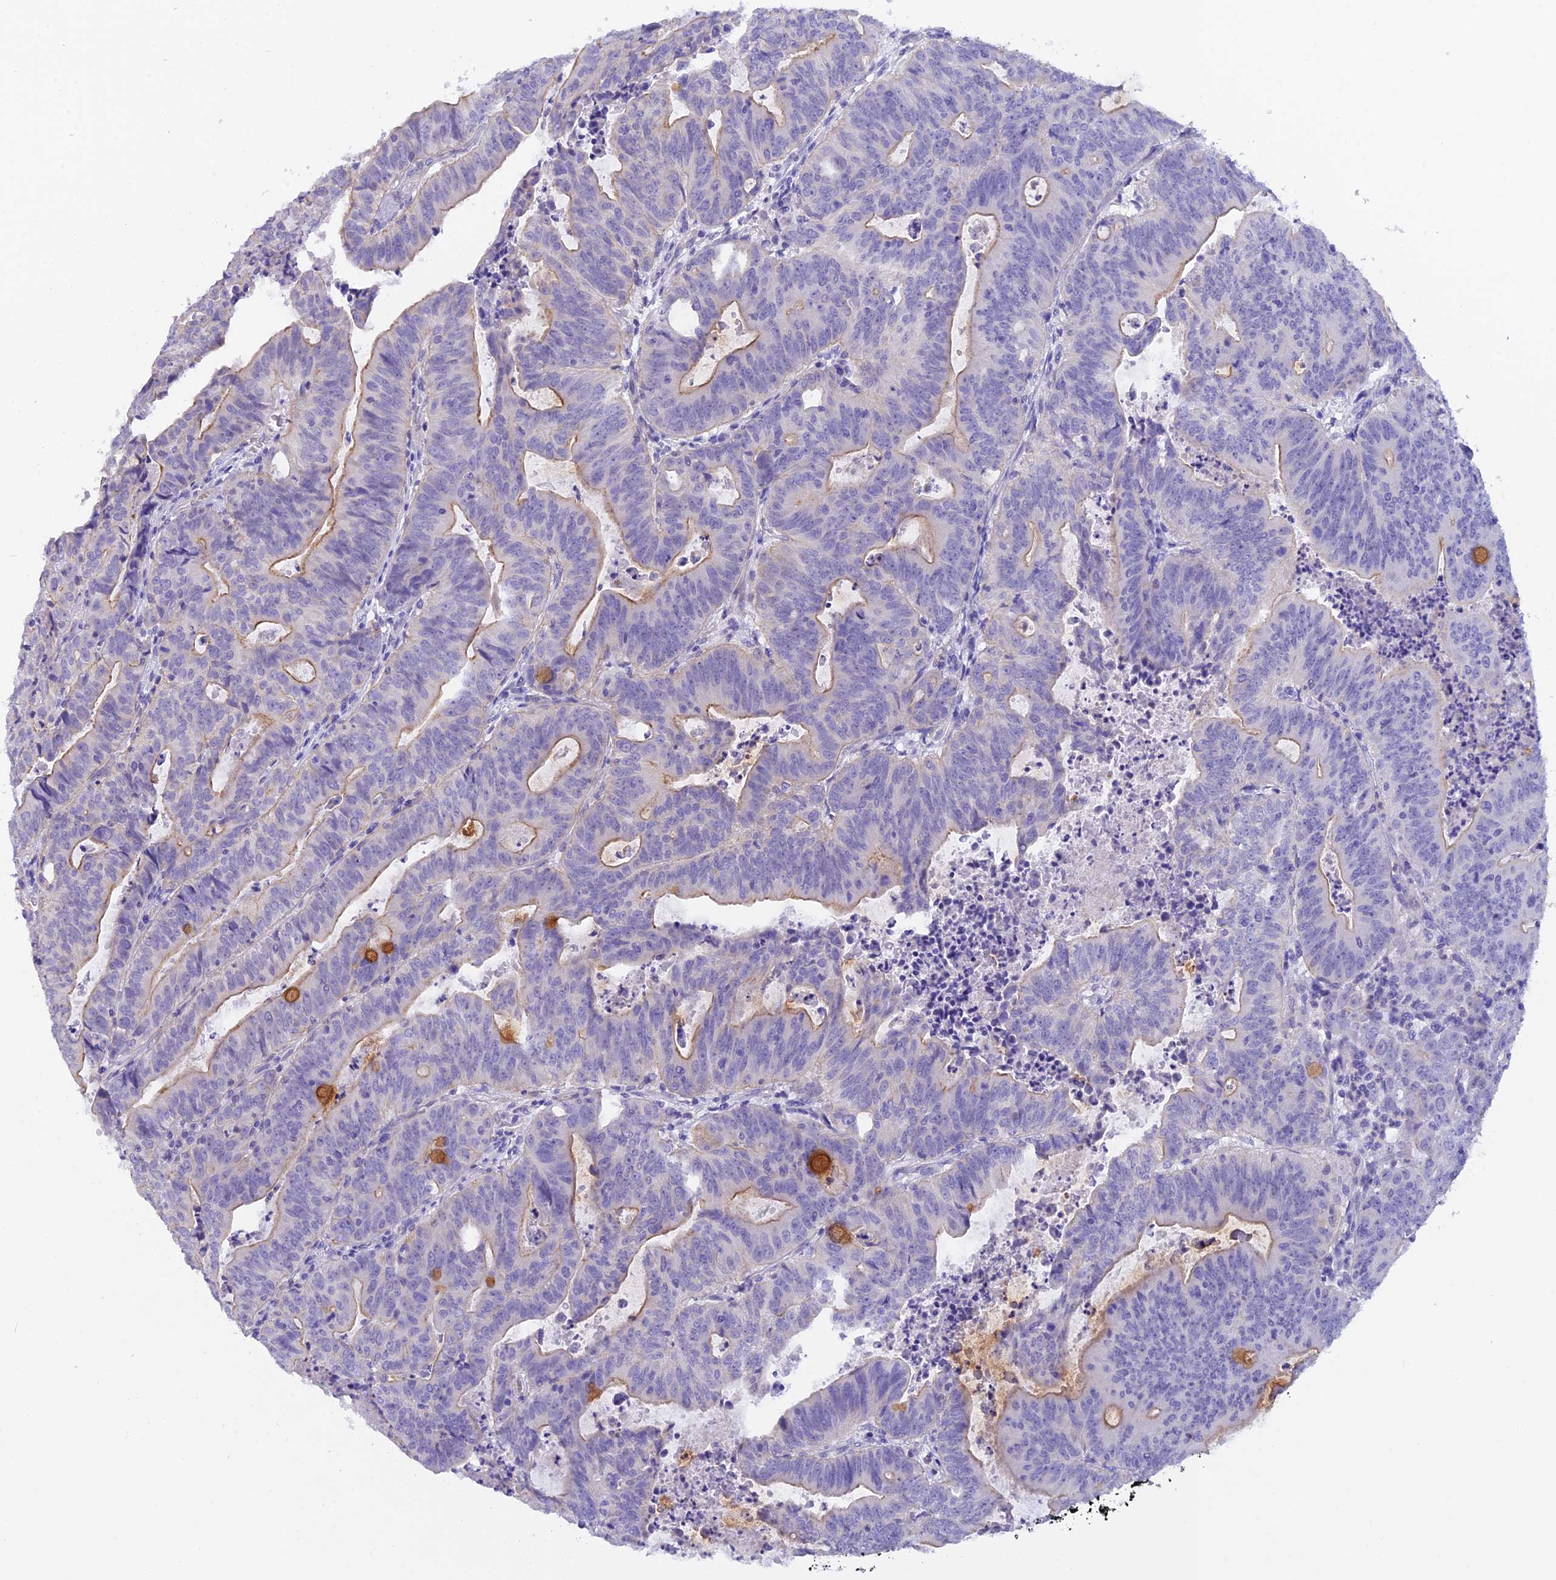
{"staining": {"intensity": "moderate", "quantity": "<25%", "location": "cytoplasmic/membranous"}, "tissue": "colorectal cancer", "cell_type": "Tumor cells", "image_type": "cancer", "snomed": [{"axis": "morphology", "description": "Adenocarcinoma, NOS"}, {"axis": "topography", "description": "Rectum"}], "caption": "Colorectal adenocarcinoma was stained to show a protein in brown. There is low levels of moderate cytoplasmic/membranous staining in approximately <25% of tumor cells. Immunohistochemistry (ihc) stains the protein of interest in brown and the nuclei are stained blue.", "gene": "C17orf67", "patient": {"sex": "male", "age": 69}}